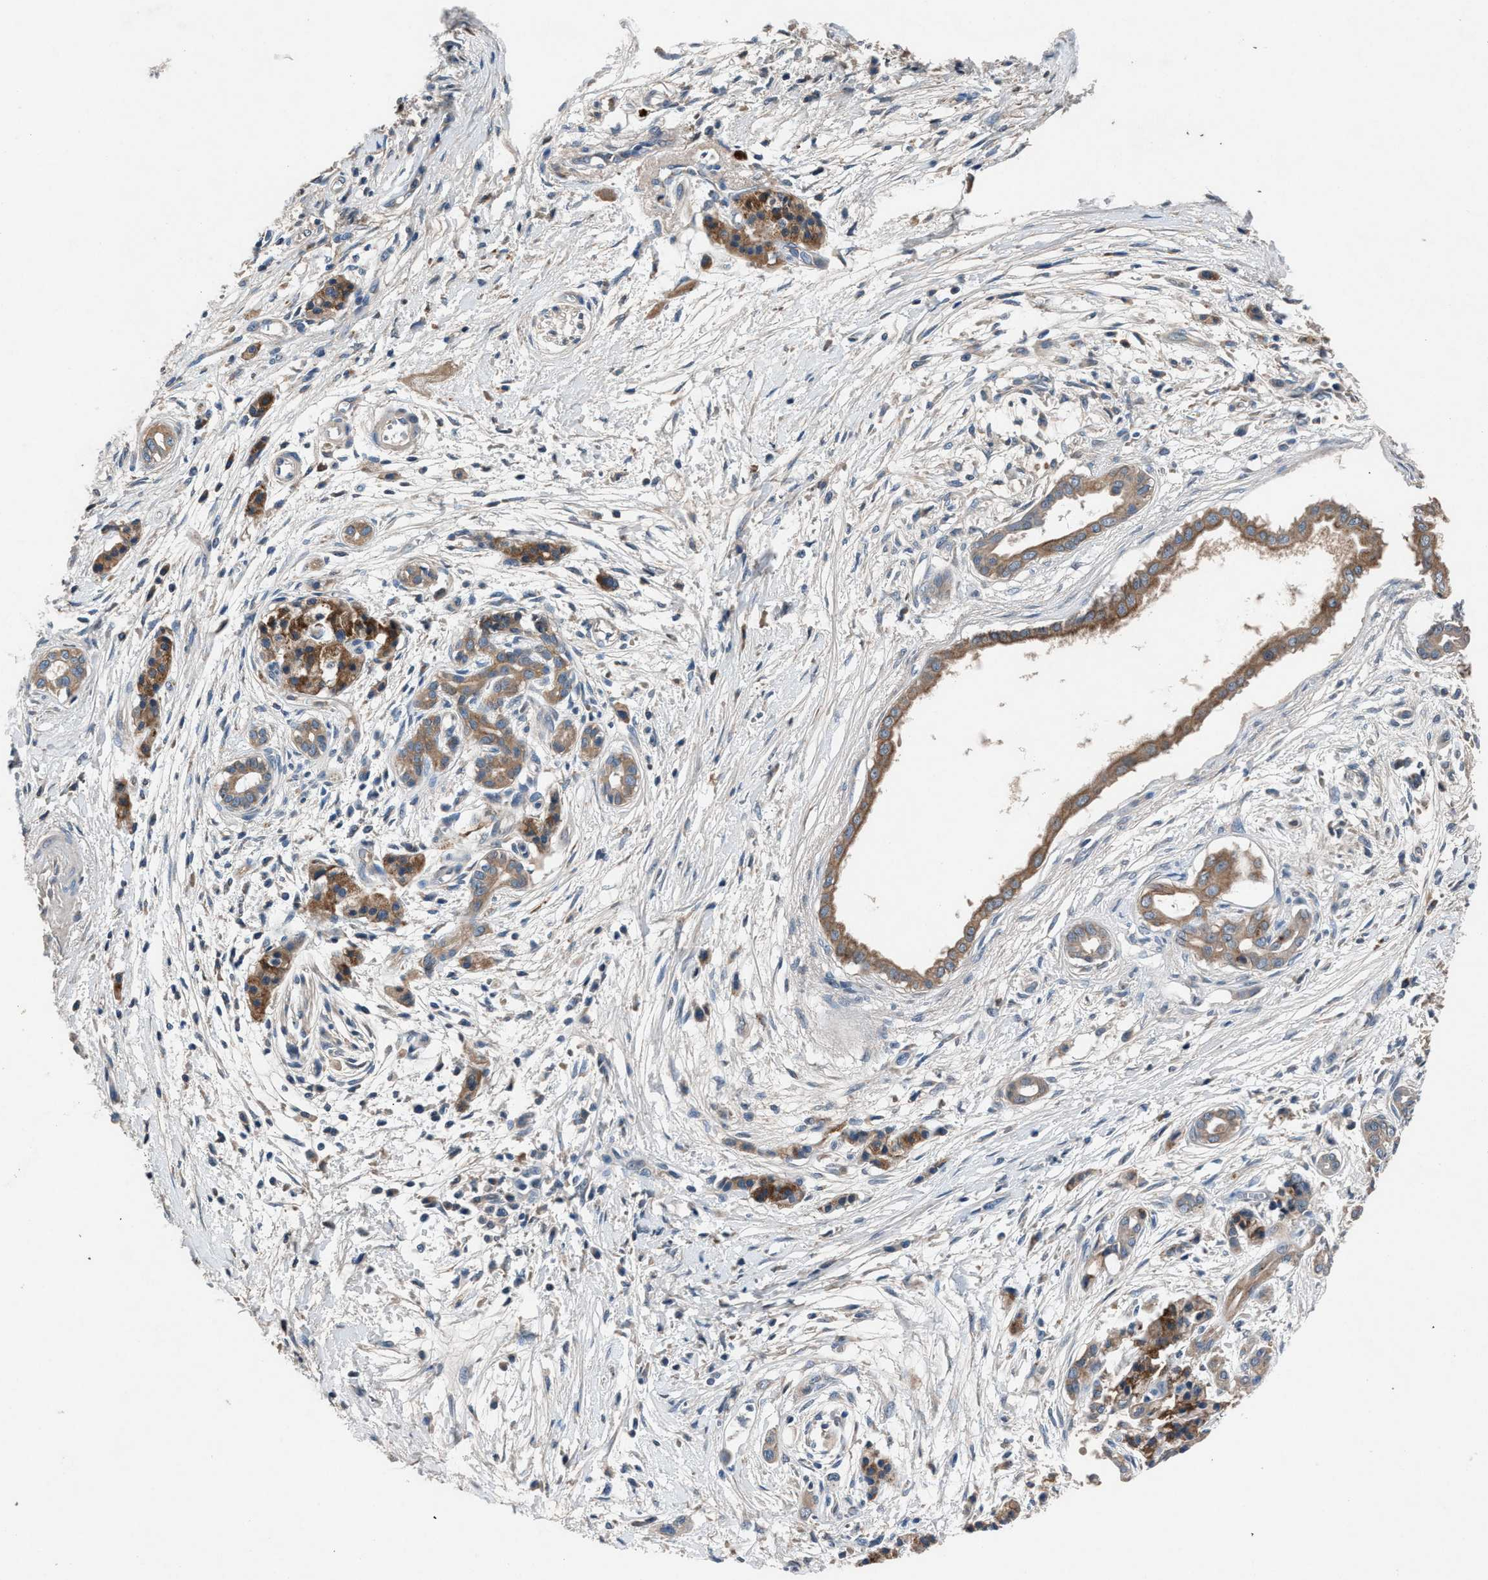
{"staining": {"intensity": "moderate", "quantity": "25%-75%", "location": "cytoplasmic/membranous"}, "tissue": "pancreatic cancer", "cell_type": "Tumor cells", "image_type": "cancer", "snomed": [{"axis": "morphology", "description": "Adenocarcinoma, NOS"}, {"axis": "topography", "description": "Pancreas"}], "caption": "Approximately 25%-75% of tumor cells in human adenocarcinoma (pancreatic) show moderate cytoplasmic/membranous protein staining as visualized by brown immunohistochemical staining.", "gene": "PRXL2C", "patient": {"sex": "male", "age": 59}}